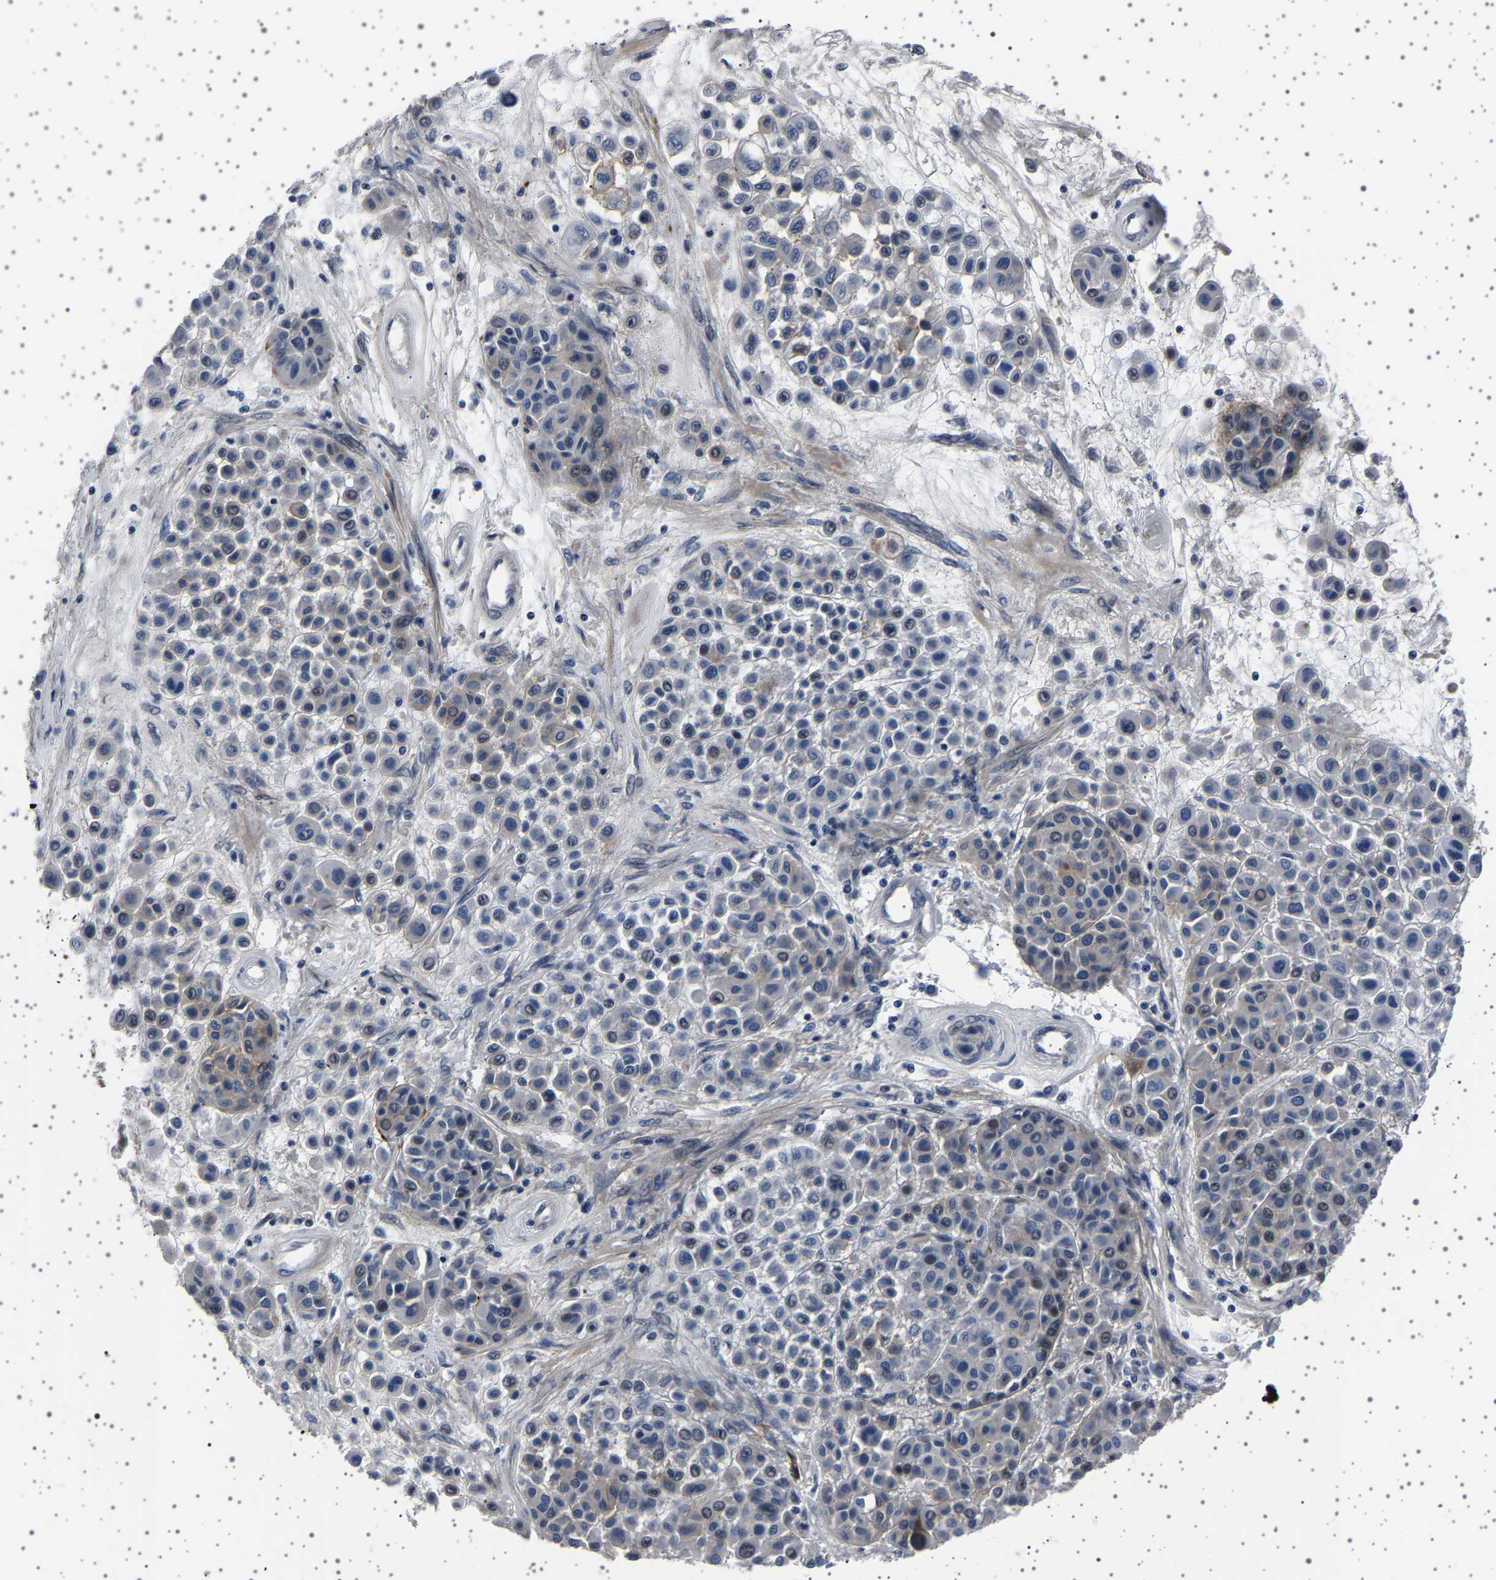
{"staining": {"intensity": "negative", "quantity": "none", "location": "none"}, "tissue": "melanoma", "cell_type": "Tumor cells", "image_type": "cancer", "snomed": [{"axis": "morphology", "description": "Malignant melanoma, Metastatic site"}, {"axis": "topography", "description": "Soft tissue"}], "caption": "High magnification brightfield microscopy of melanoma stained with DAB (brown) and counterstained with hematoxylin (blue): tumor cells show no significant expression. The staining is performed using DAB (3,3'-diaminobenzidine) brown chromogen with nuclei counter-stained in using hematoxylin.", "gene": "PAK5", "patient": {"sex": "male", "age": 41}}